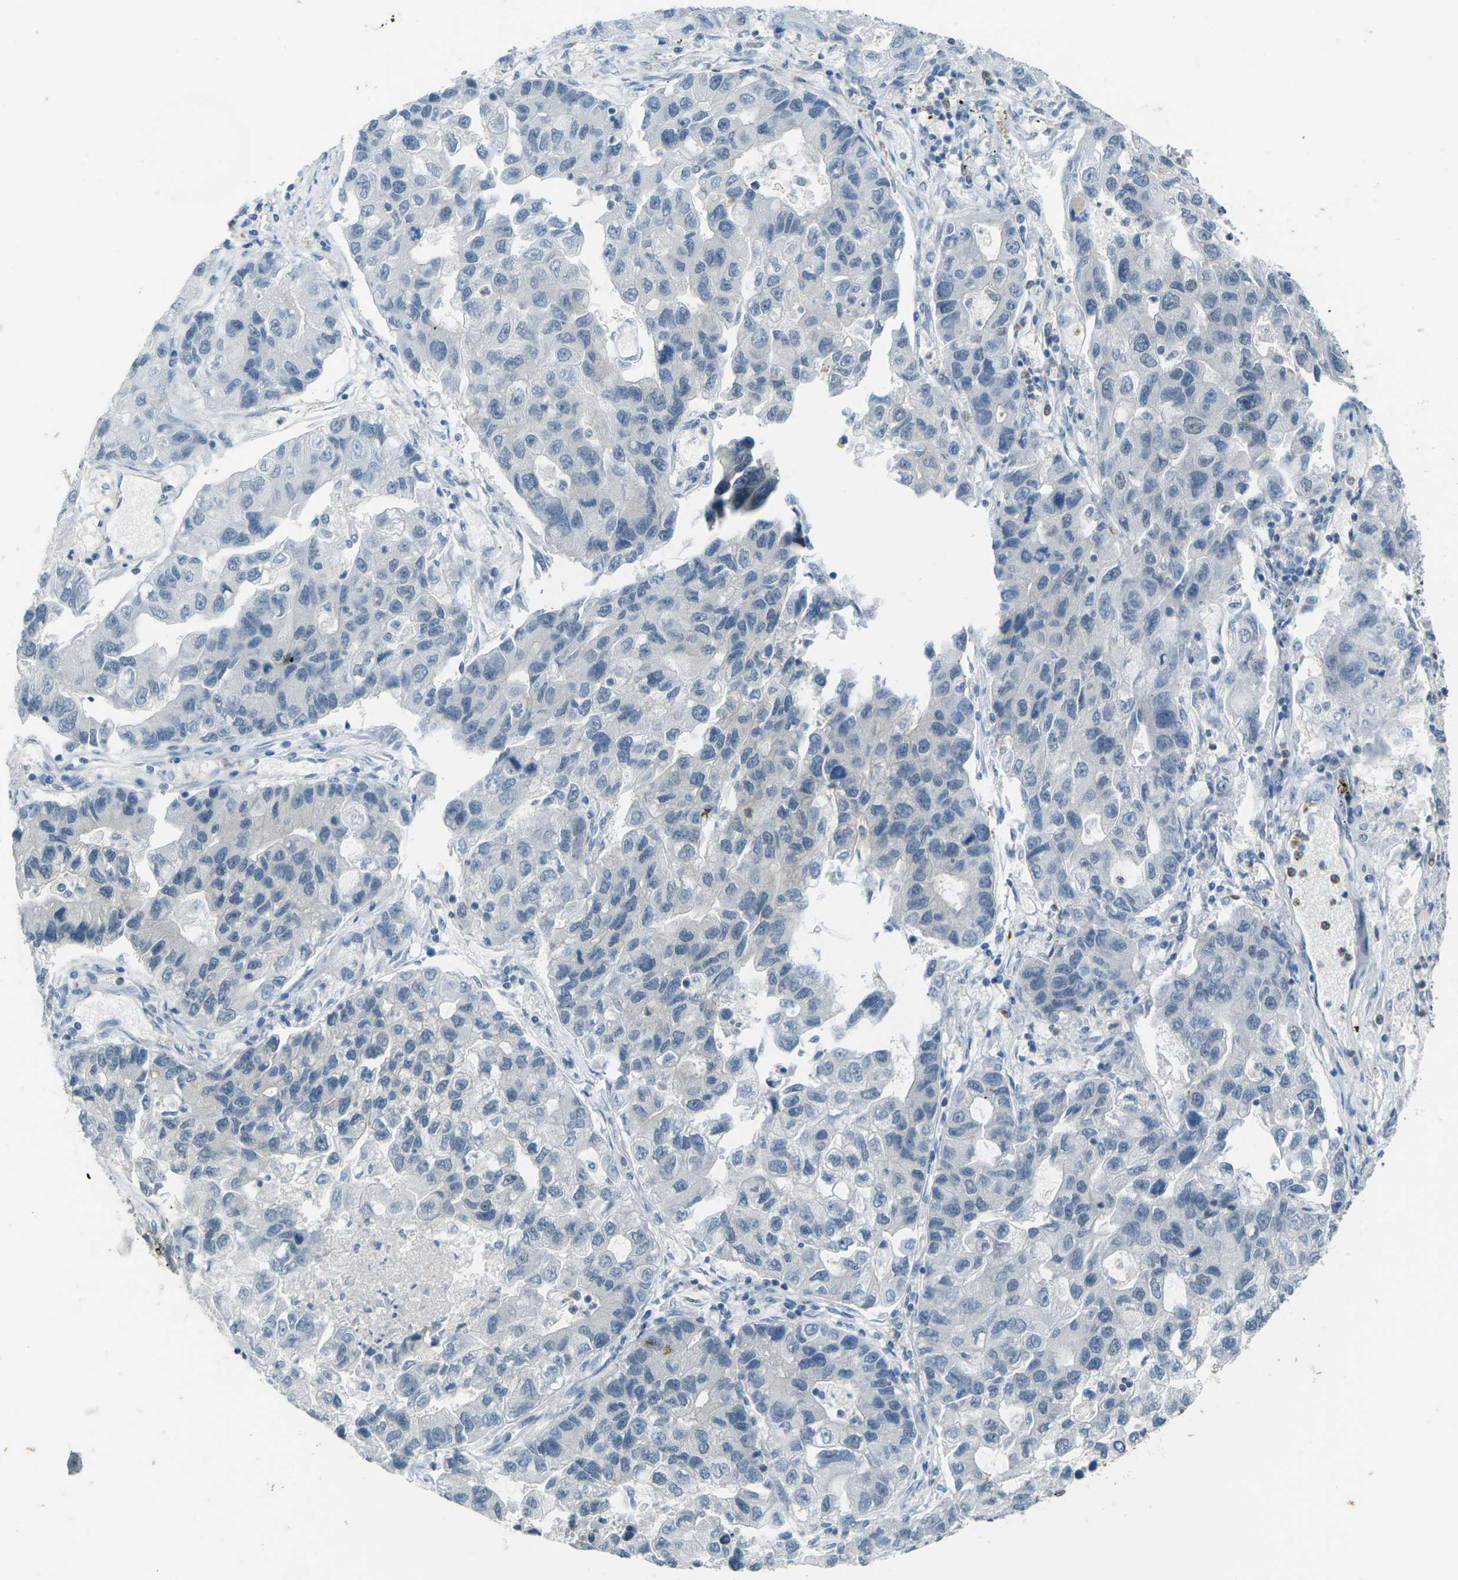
{"staining": {"intensity": "negative", "quantity": "none", "location": "none"}, "tissue": "lung cancer", "cell_type": "Tumor cells", "image_type": "cancer", "snomed": [{"axis": "morphology", "description": "Adenocarcinoma, NOS"}, {"axis": "topography", "description": "Lung"}], "caption": "Protein analysis of adenocarcinoma (lung) reveals no significant expression in tumor cells.", "gene": "SPTBN2", "patient": {"sex": "female", "age": 51}}